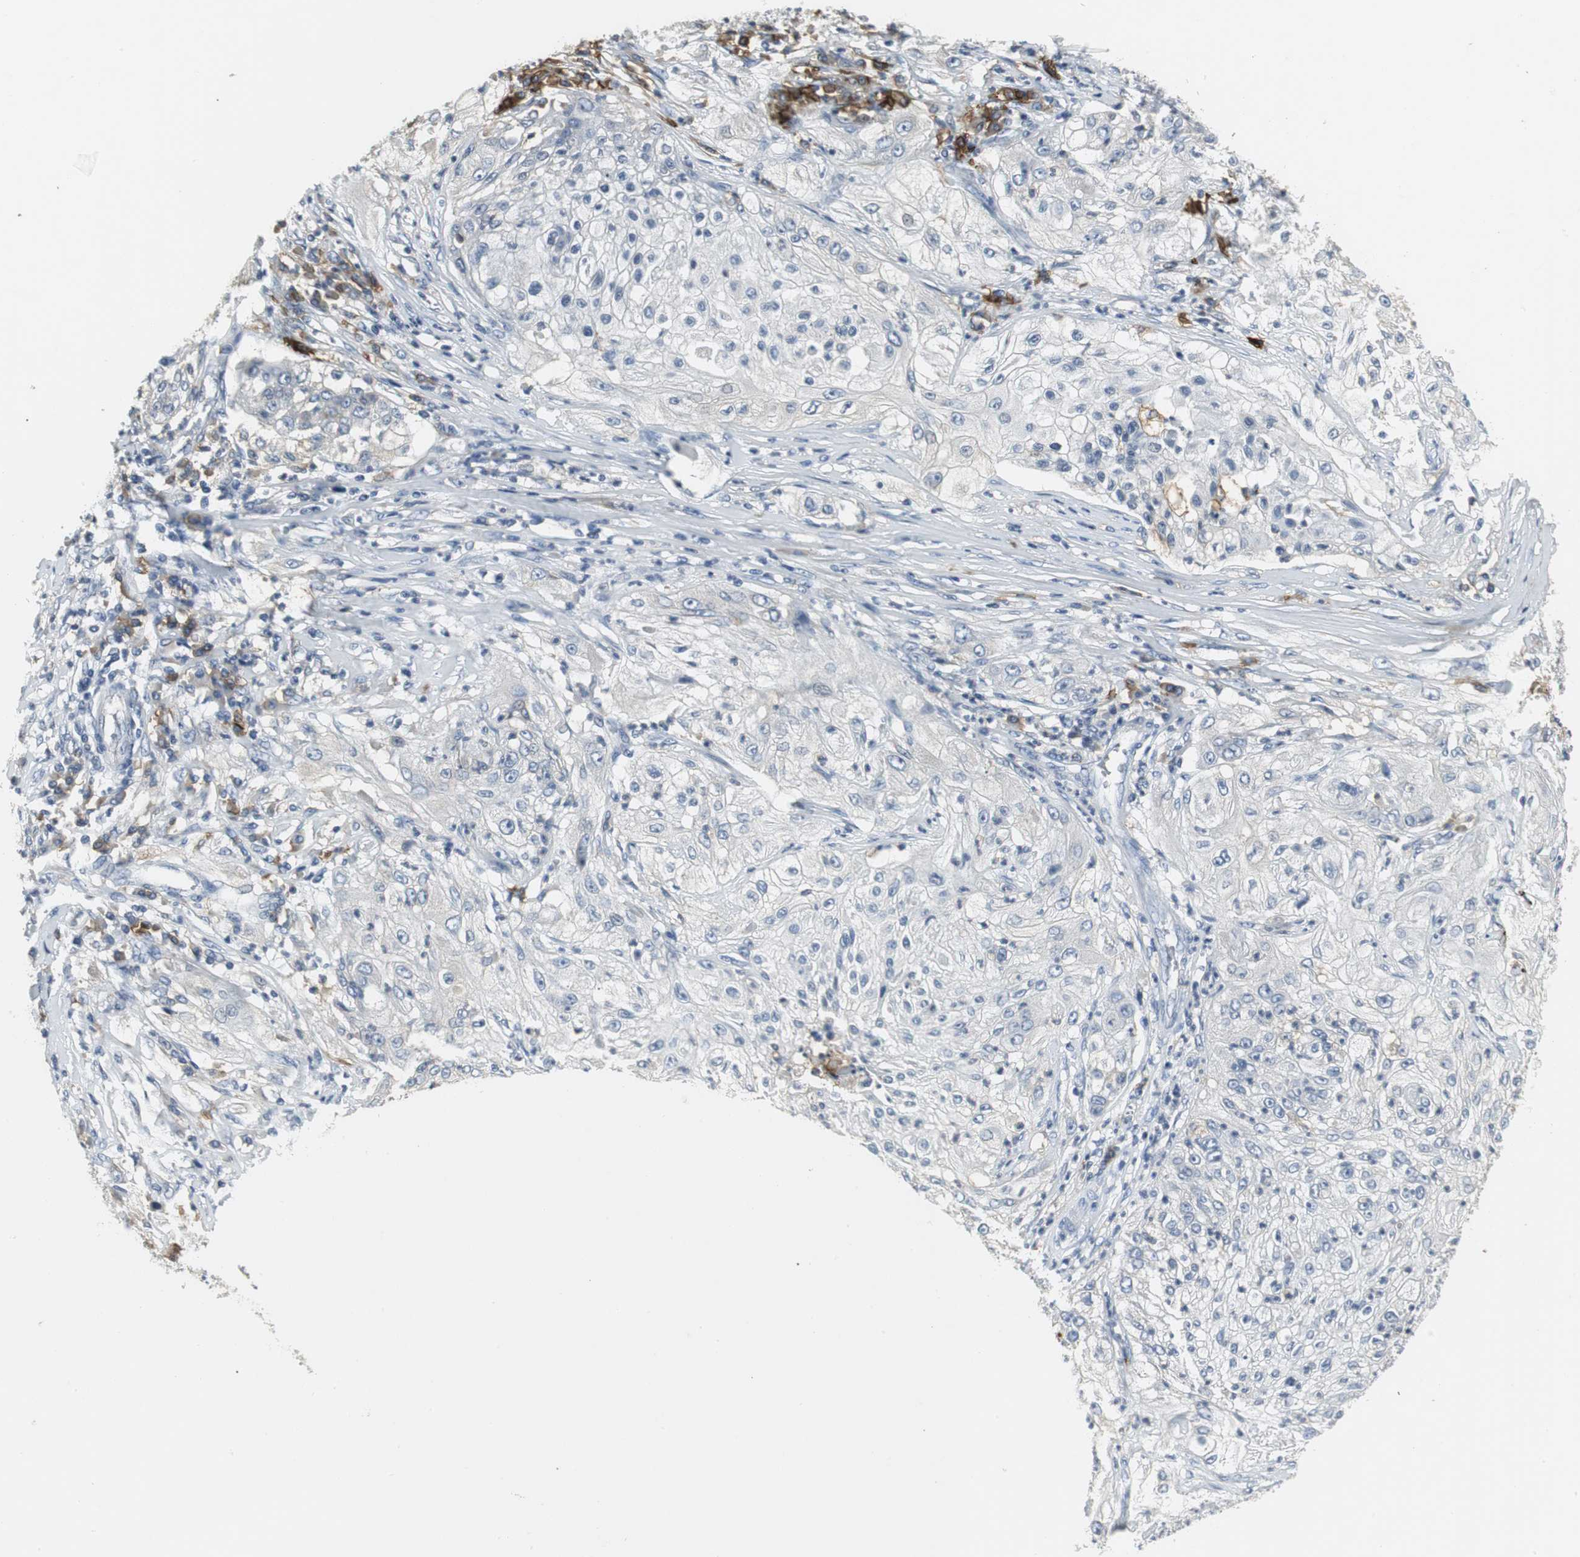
{"staining": {"intensity": "negative", "quantity": "none", "location": "none"}, "tissue": "lung cancer", "cell_type": "Tumor cells", "image_type": "cancer", "snomed": [{"axis": "morphology", "description": "Inflammation, NOS"}, {"axis": "morphology", "description": "Squamous cell carcinoma, NOS"}, {"axis": "topography", "description": "Lymph node"}, {"axis": "topography", "description": "Soft tissue"}, {"axis": "topography", "description": "Lung"}], "caption": "The photomicrograph demonstrates no staining of tumor cells in lung cancer (squamous cell carcinoma).", "gene": "SLC2A5", "patient": {"sex": "male", "age": 66}}